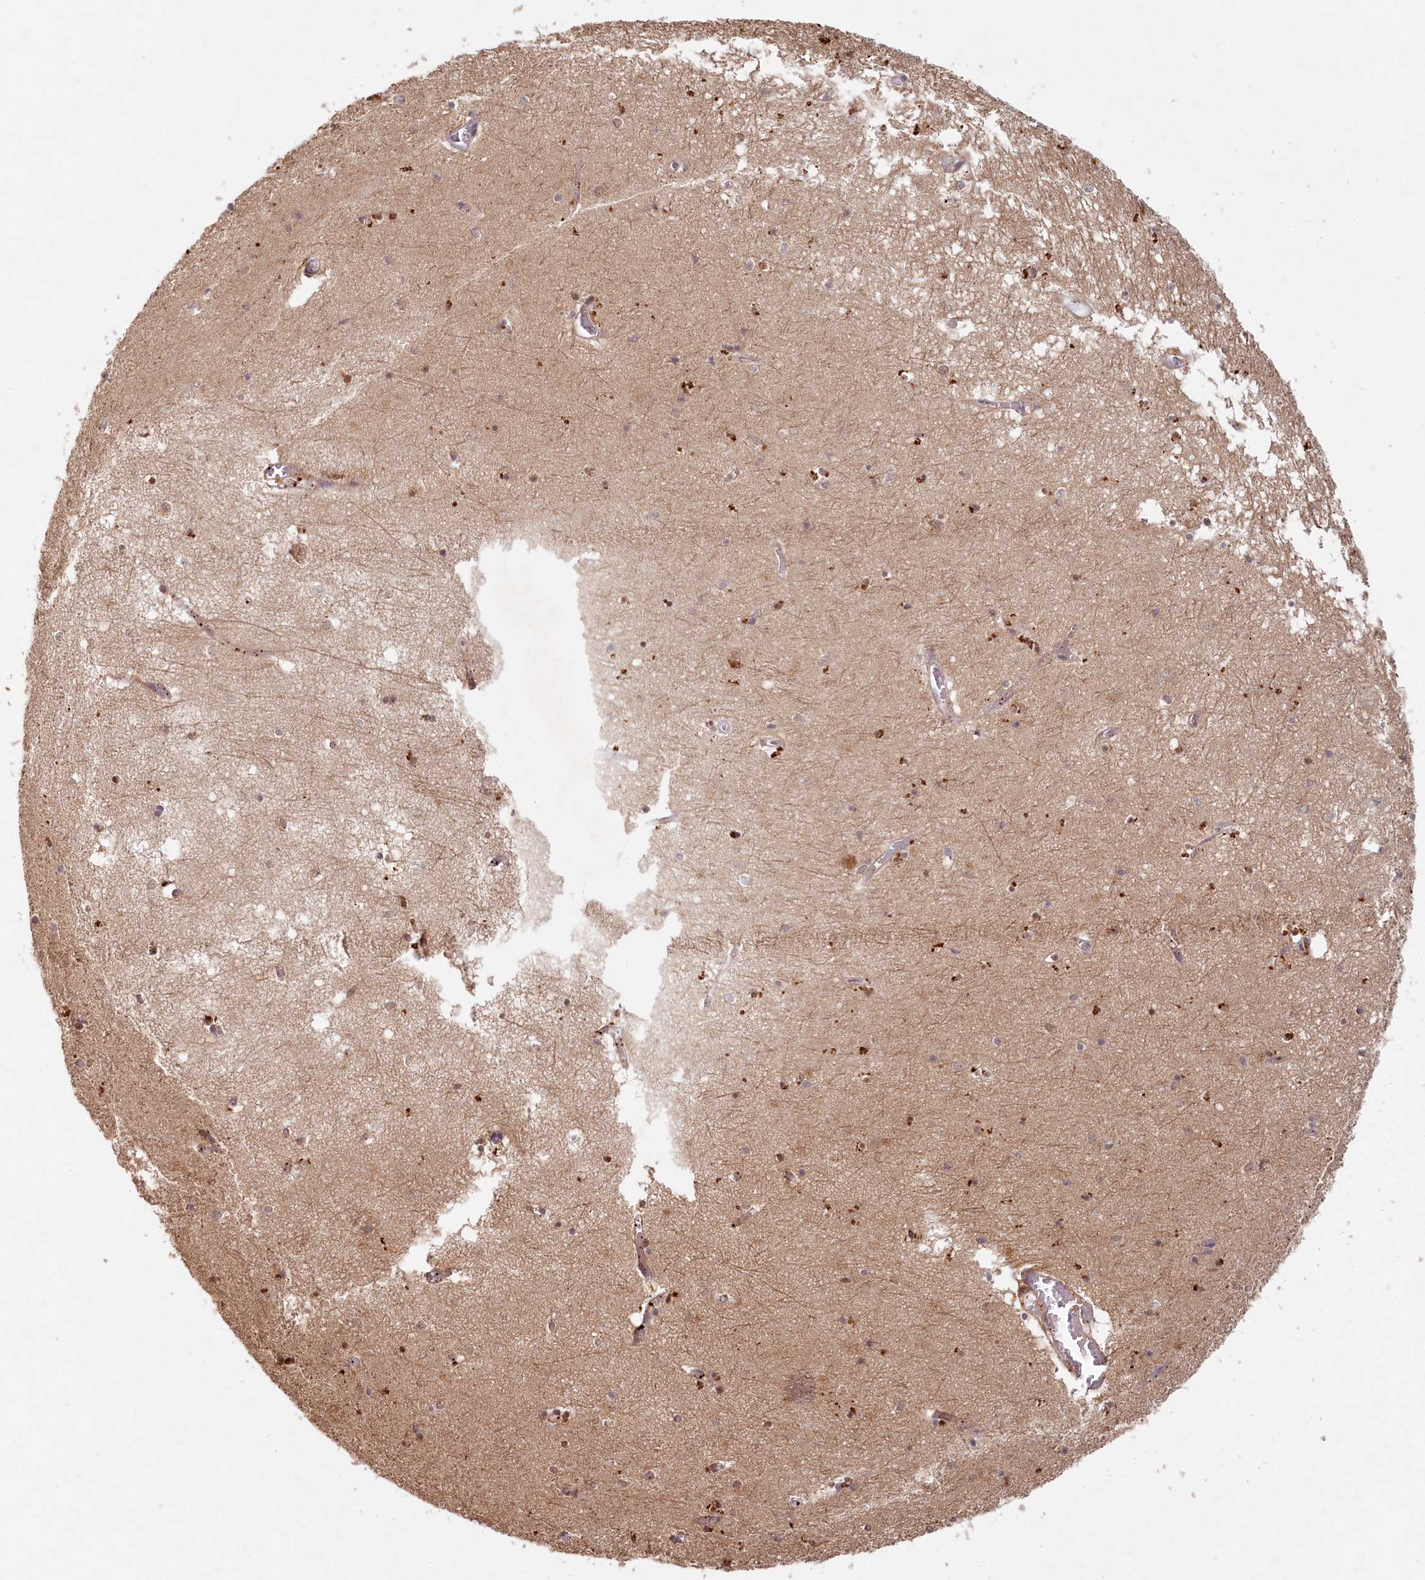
{"staining": {"intensity": "moderate", "quantity": "<25%", "location": "cytoplasmic/membranous,nuclear"}, "tissue": "hippocampus", "cell_type": "Glial cells", "image_type": "normal", "snomed": [{"axis": "morphology", "description": "Normal tissue, NOS"}, {"axis": "topography", "description": "Hippocampus"}], "caption": "Hippocampus stained with DAB (3,3'-diaminobenzidine) immunohistochemistry (IHC) displays low levels of moderate cytoplasmic/membranous,nuclear staining in about <25% of glial cells.", "gene": "WAPL", "patient": {"sex": "male", "age": 70}}